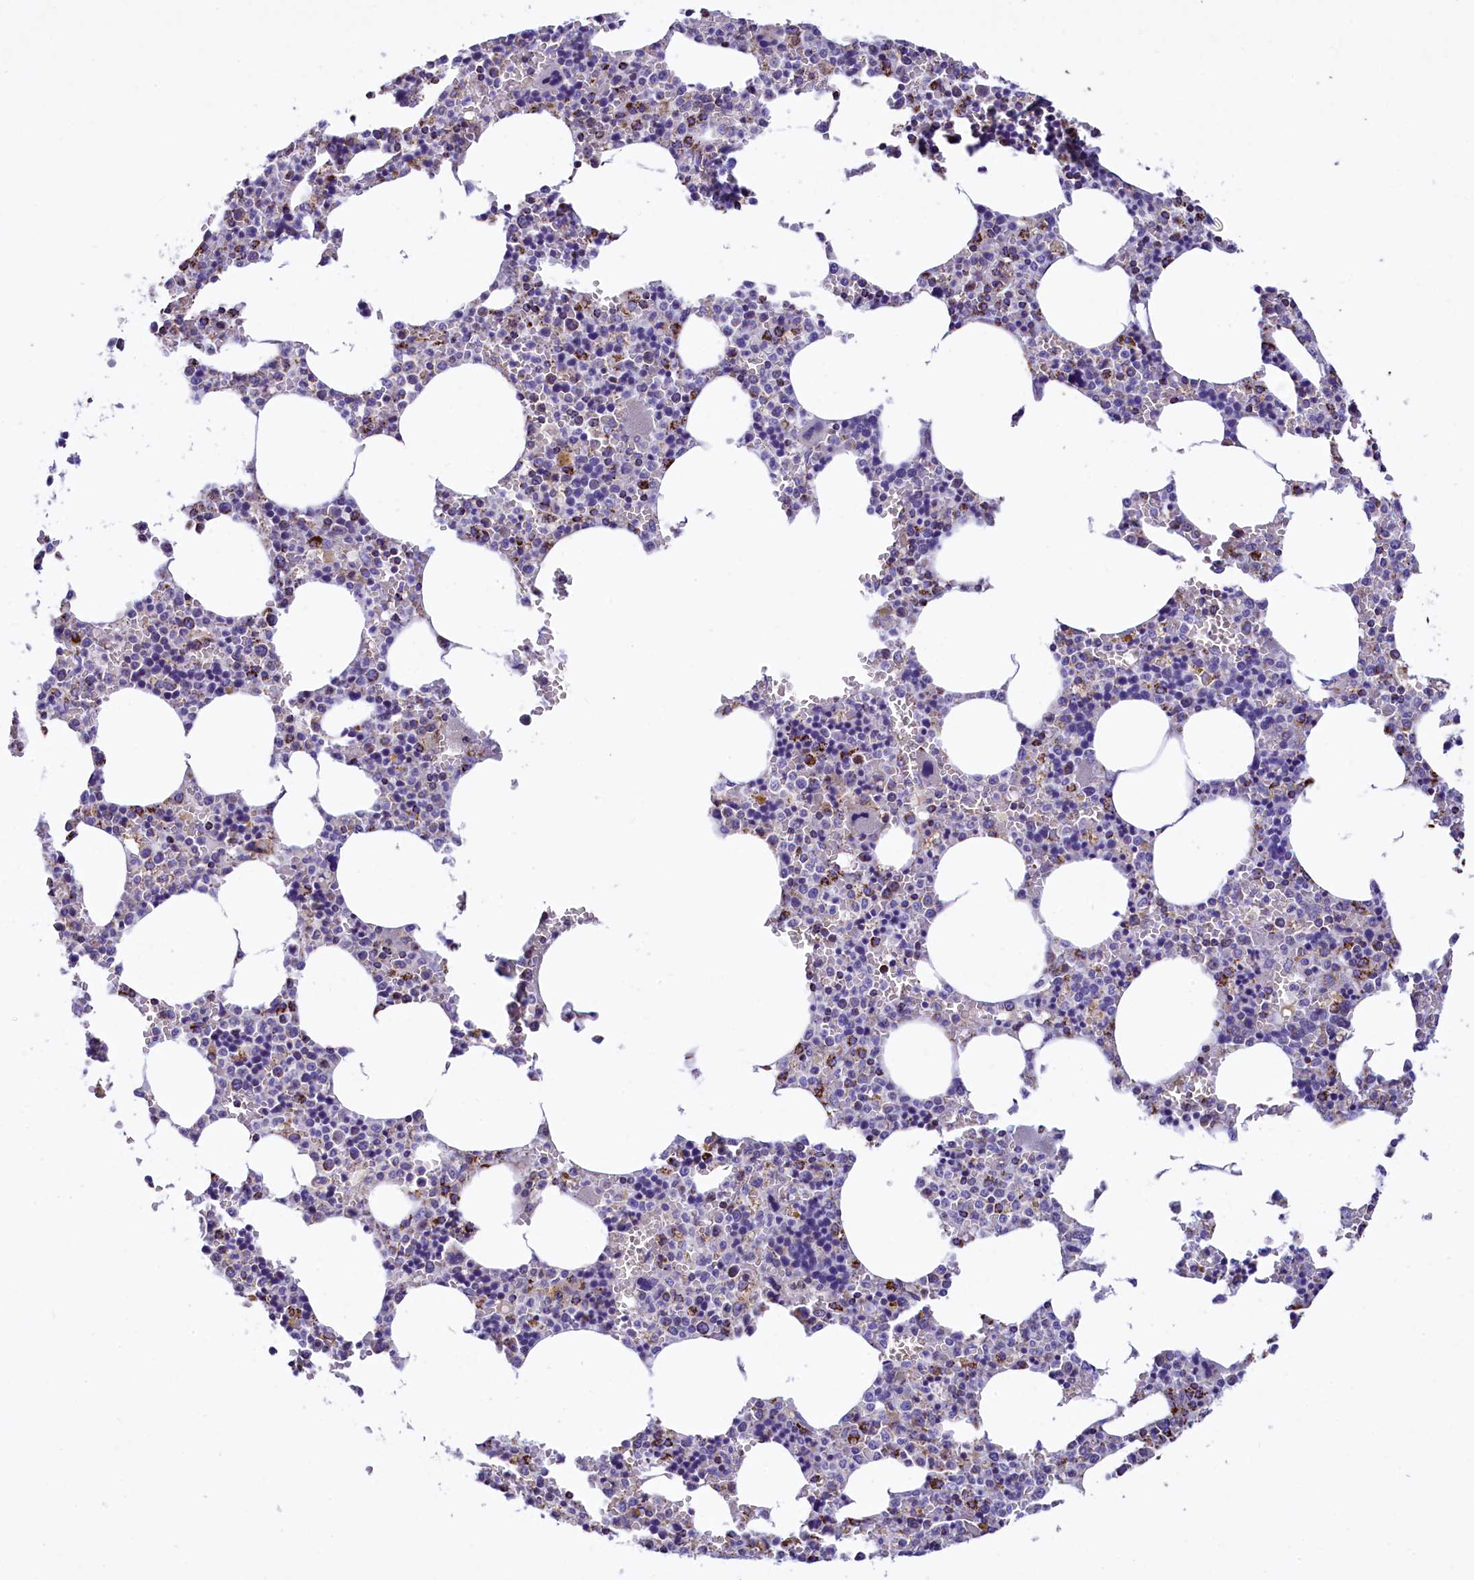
{"staining": {"intensity": "moderate", "quantity": "<25%", "location": "cytoplasmic/membranous"}, "tissue": "bone marrow", "cell_type": "Hematopoietic cells", "image_type": "normal", "snomed": [{"axis": "morphology", "description": "Normal tissue, NOS"}, {"axis": "topography", "description": "Bone marrow"}], "caption": "This is a histology image of immunohistochemistry staining of benign bone marrow, which shows moderate staining in the cytoplasmic/membranous of hematopoietic cells.", "gene": "IDH3A", "patient": {"sex": "male", "age": 70}}